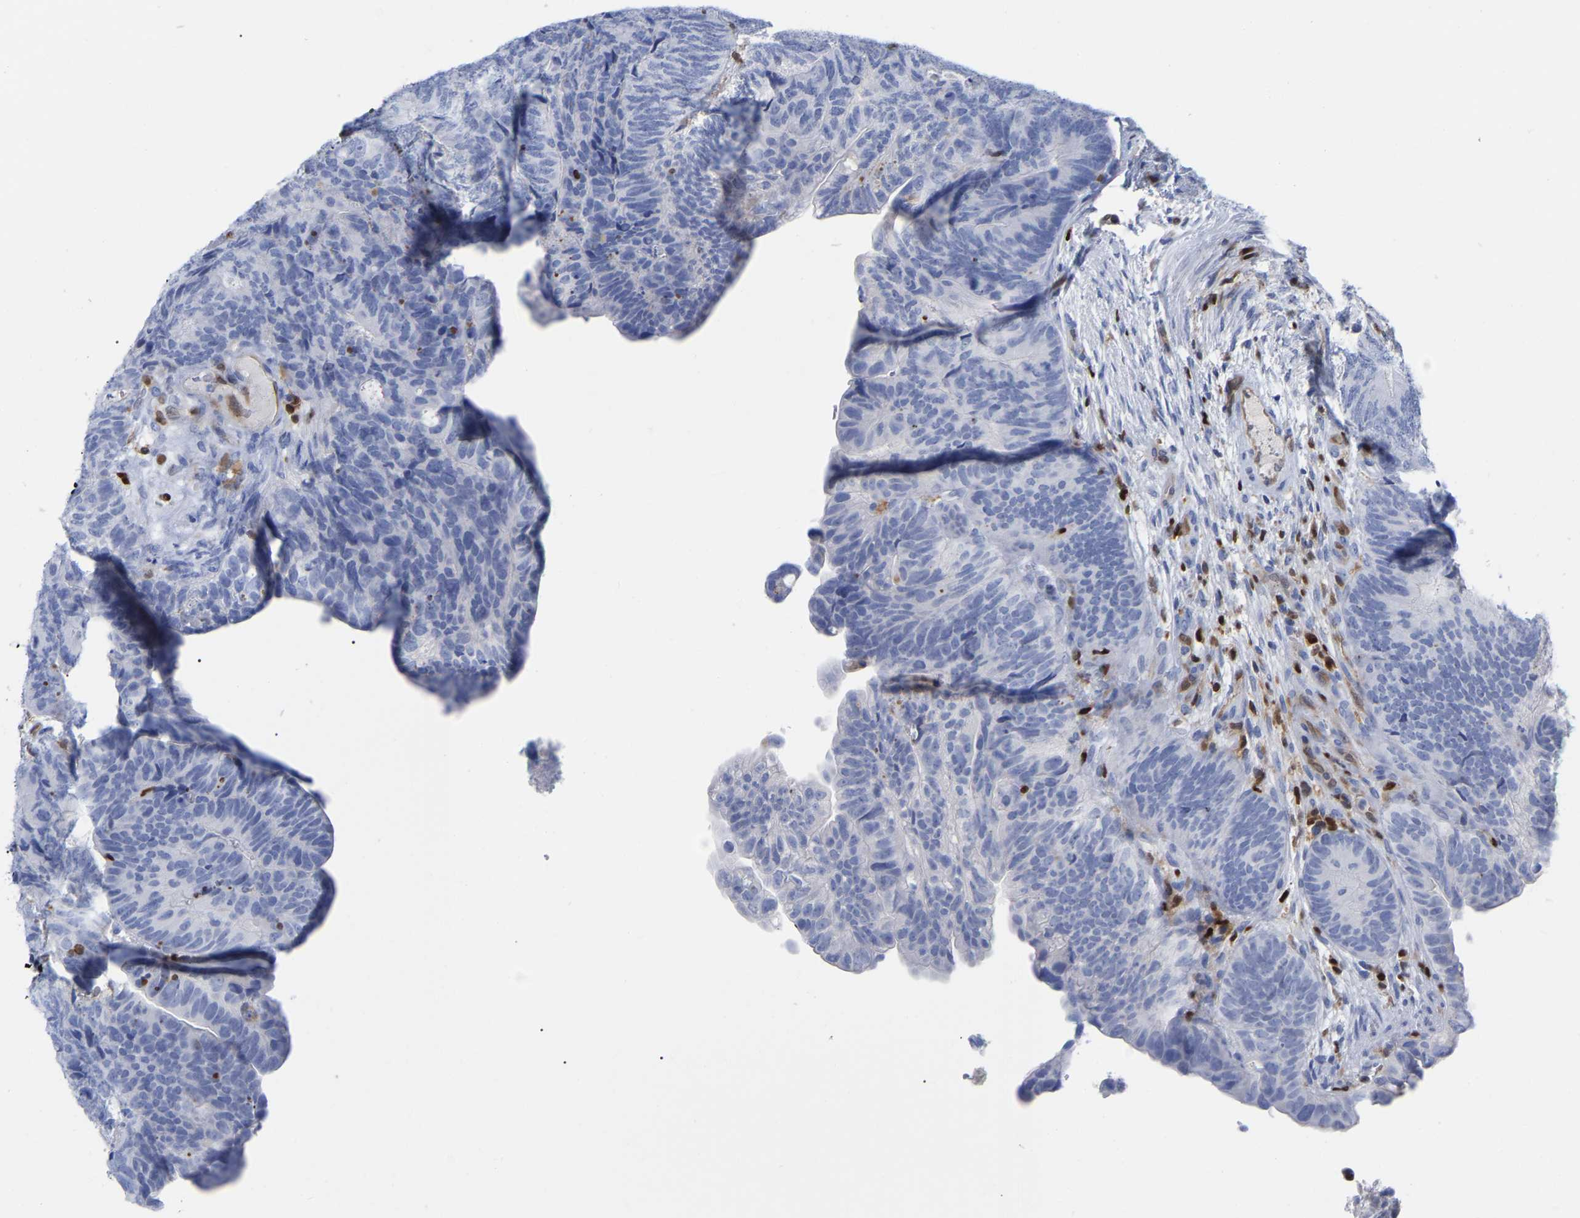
{"staining": {"intensity": "negative", "quantity": "none", "location": "none"}, "tissue": "colorectal cancer", "cell_type": "Tumor cells", "image_type": "cancer", "snomed": [{"axis": "morphology", "description": "Adenocarcinoma, NOS"}, {"axis": "topography", "description": "Colon"}], "caption": "Colorectal cancer was stained to show a protein in brown. There is no significant expression in tumor cells.", "gene": "GIMAP4", "patient": {"sex": "female", "age": 67}}